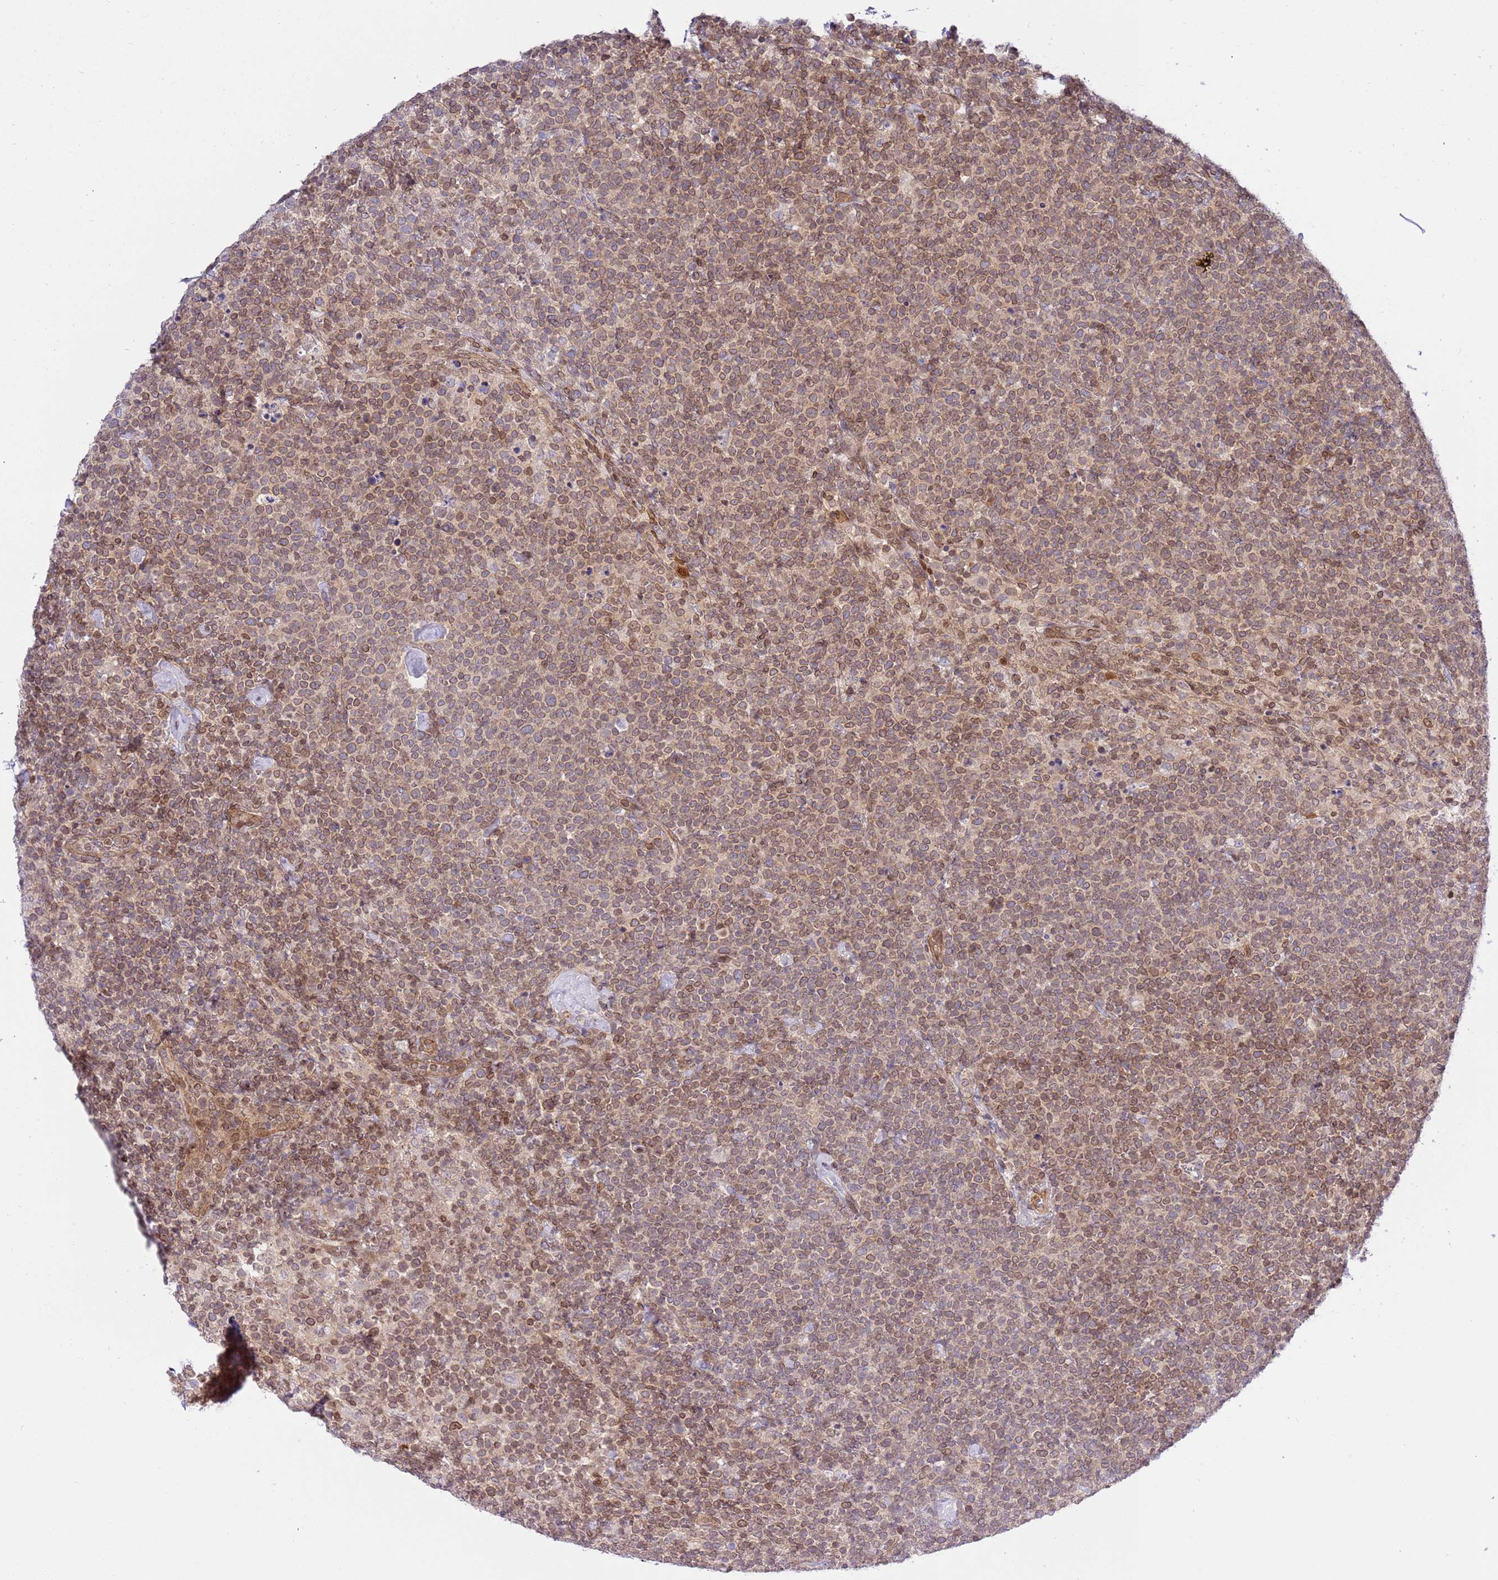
{"staining": {"intensity": "moderate", "quantity": ">75%", "location": "cytoplasmic/membranous"}, "tissue": "lymphoma", "cell_type": "Tumor cells", "image_type": "cancer", "snomed": [{"axis": "morphology", "description": "Malignant lymphoma, non-Hodgkin's type, High grade"}, {"axis": "topography", "description": "Lymph node"}], "caption": "Brown immunohistochemical staining in lymphoma exhibits moderate cytoplasmic/membranous positivity in about >75% of tumor cells. (DAB (3,3'-diaminobenzidine) IHC, brown staining for protein, blue staining for nuclei).", "gene": "TRIM37", "patient": {"sex": "male", "age": 61}}